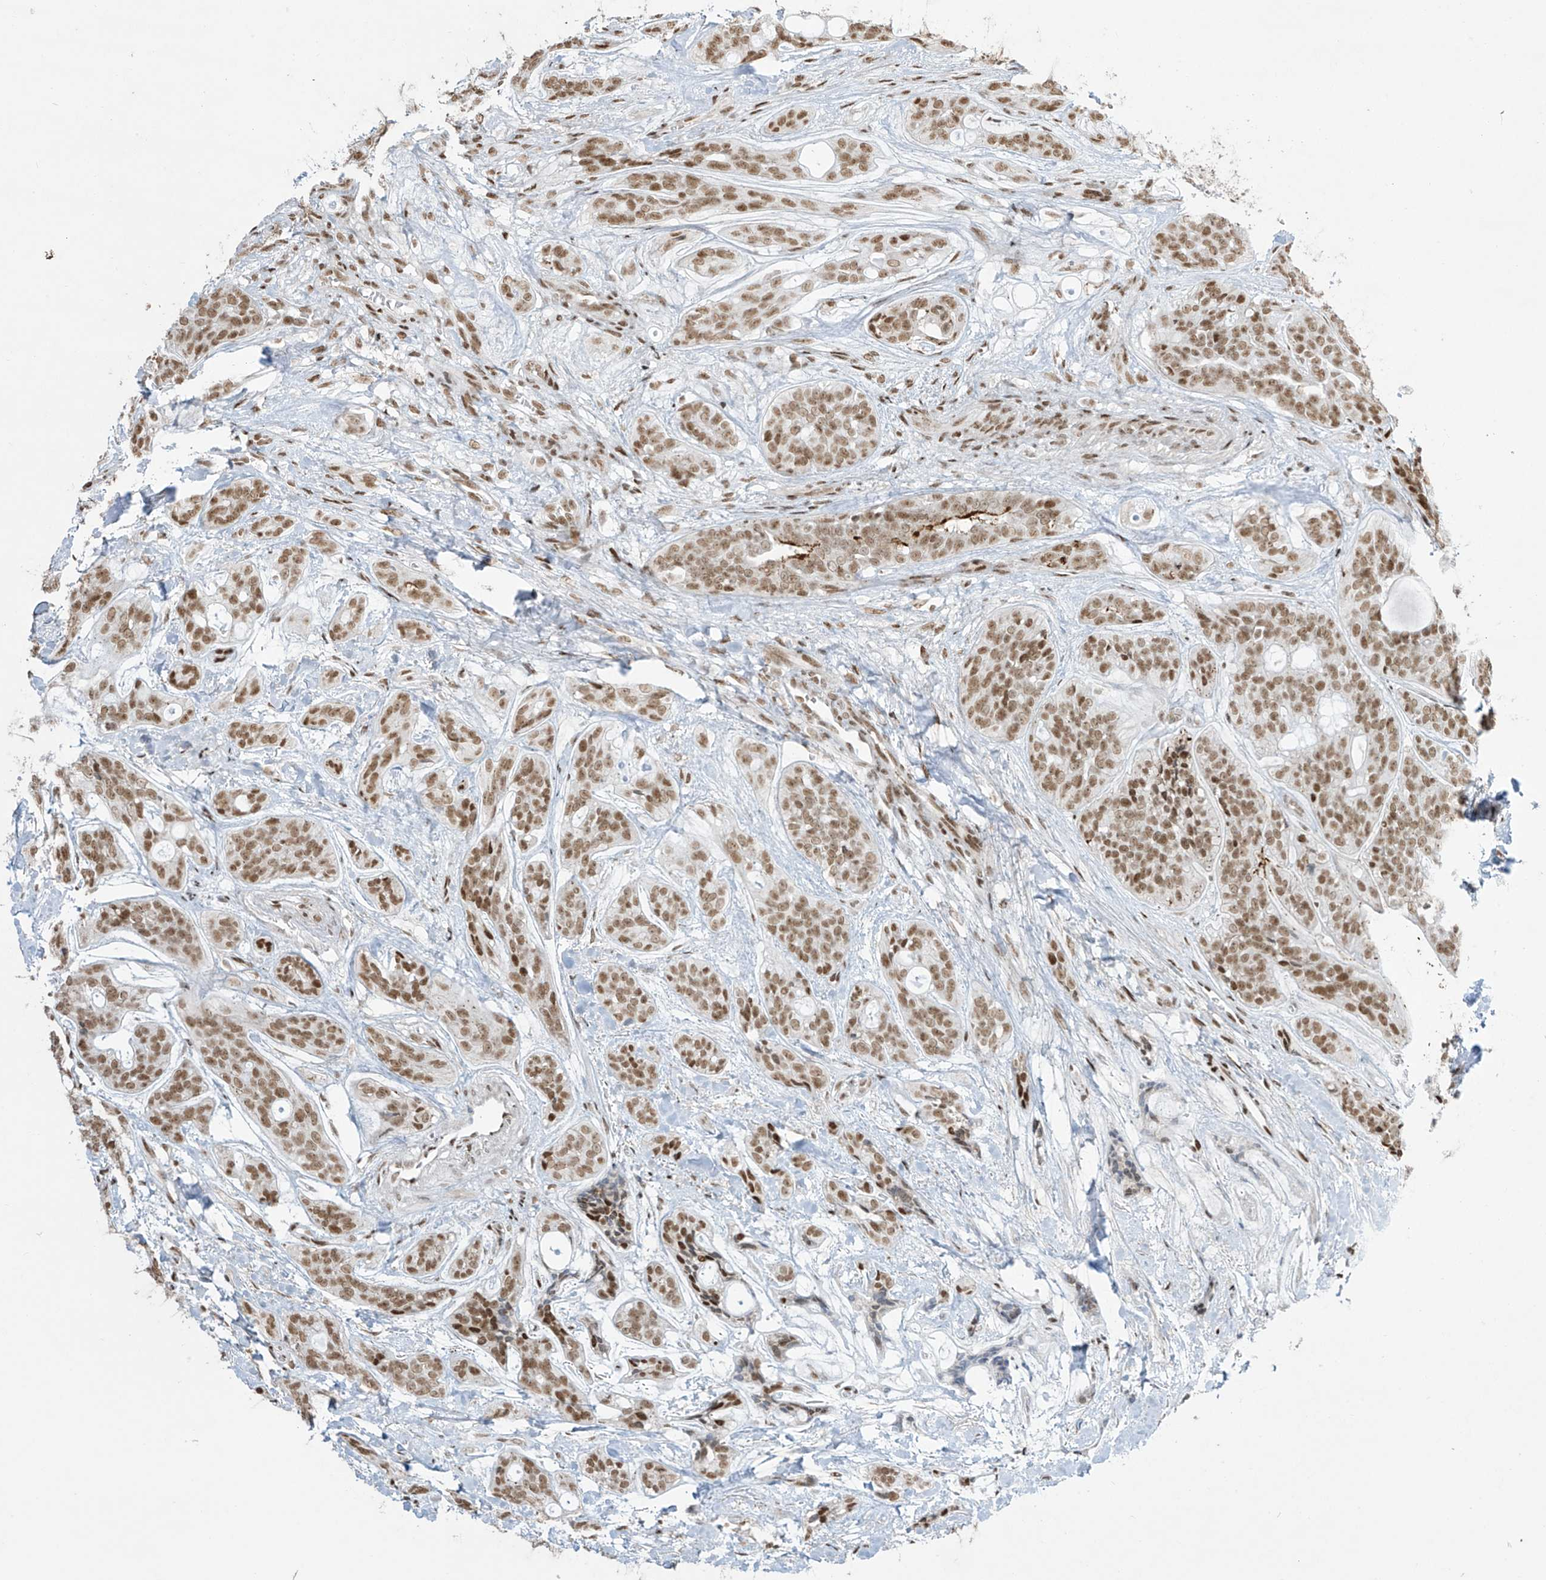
{"staining": {"intensity": "moderate", "quantity": ">75%", "location": "nuclear"}, "tissue": "head and neck cancer", "cell_type": "Tumor cells", "image_type": "cancer", "snomed": [{"axis": "morphology", "description": "Adenocarcinoma, NOS"}, {"axis": "topography", "description": "Head-Neck"}], "caption": "Moderate nuclear expression for a protein is seen in about >75% of tumor cells of head and neck cancer using immunohistochemistry (IHC).", "gene": "MS4A6A", "patient": {"sex": "male", "age": 66}}